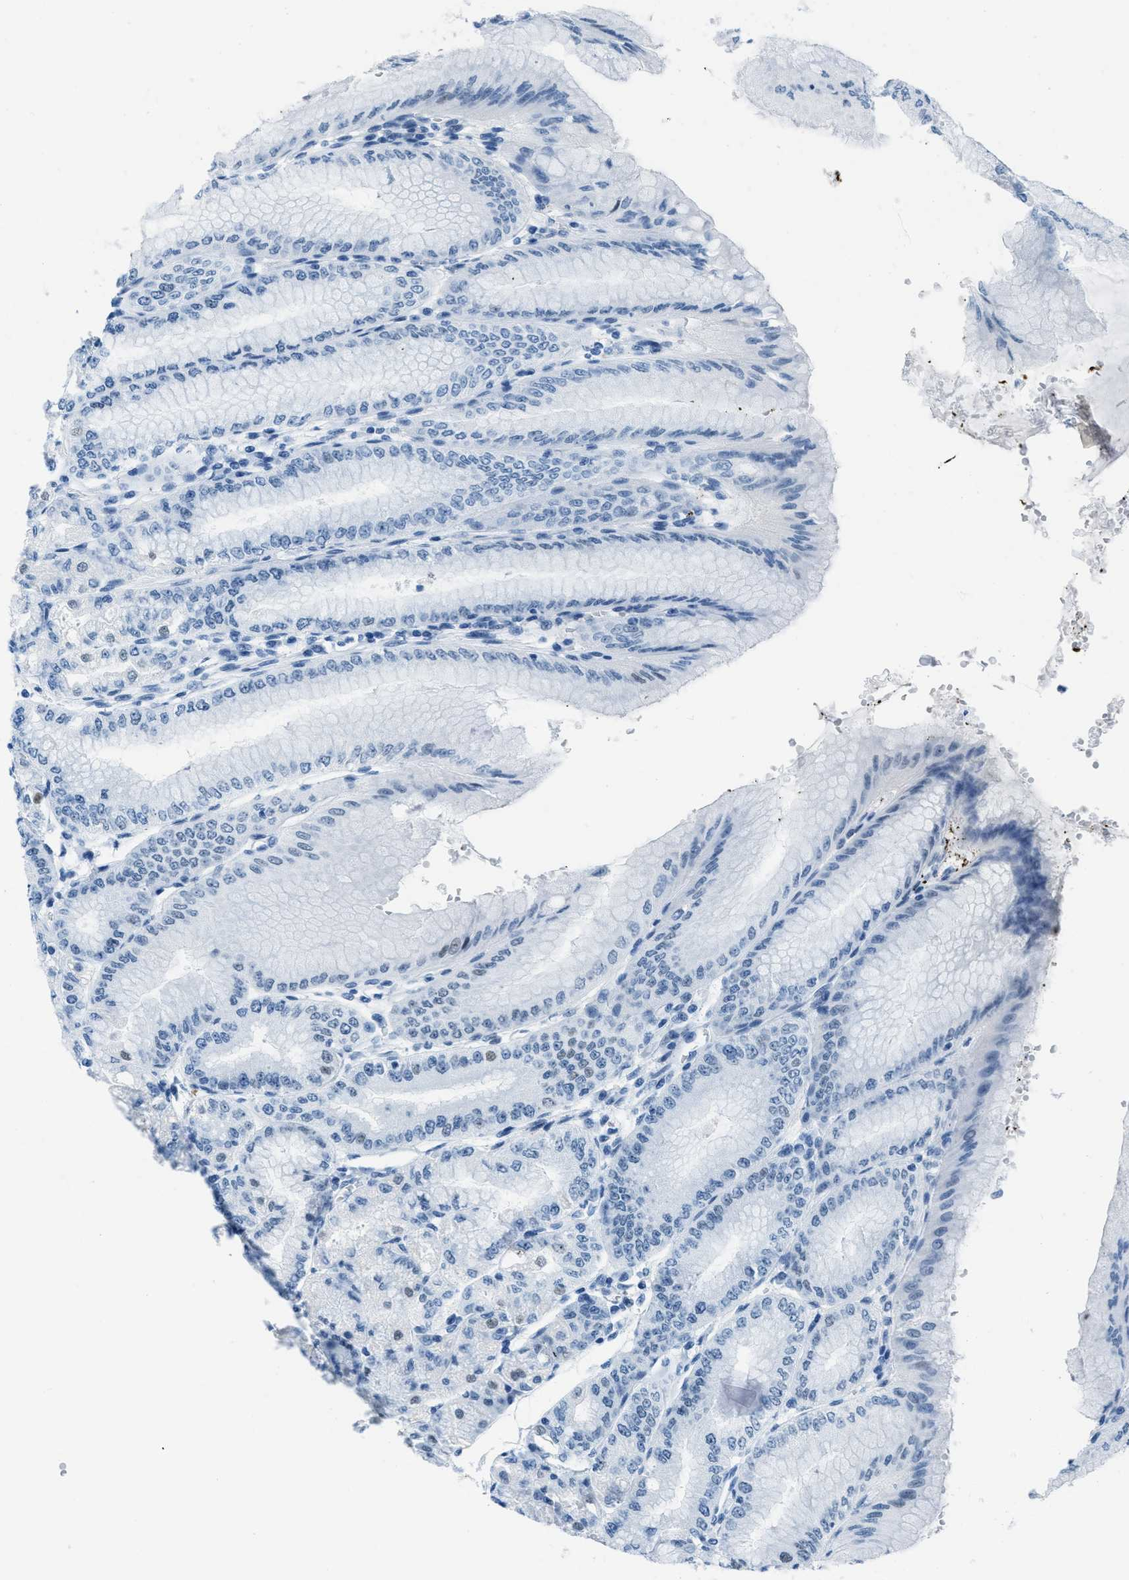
{"staining": {"intensity": "moderate", "quantity": "25%-75%", "location": "nuclear"}, "tissue": "stomach", "cell_type": "Glandular cells", "image_type": "normal", "snomed": [{"axis": "morphology", "description": "Normal tissue, NOS"}, {"axis": "topography", "description": "Stomach, lower"}], "caption": "Brown immunohistochemical staining in normal stomach displays moderate nuclear expression in approximately 25%-75% of glandular cells.", "gene": "PLA2G2A", "patient": {"sex": "male", "age": 71}}